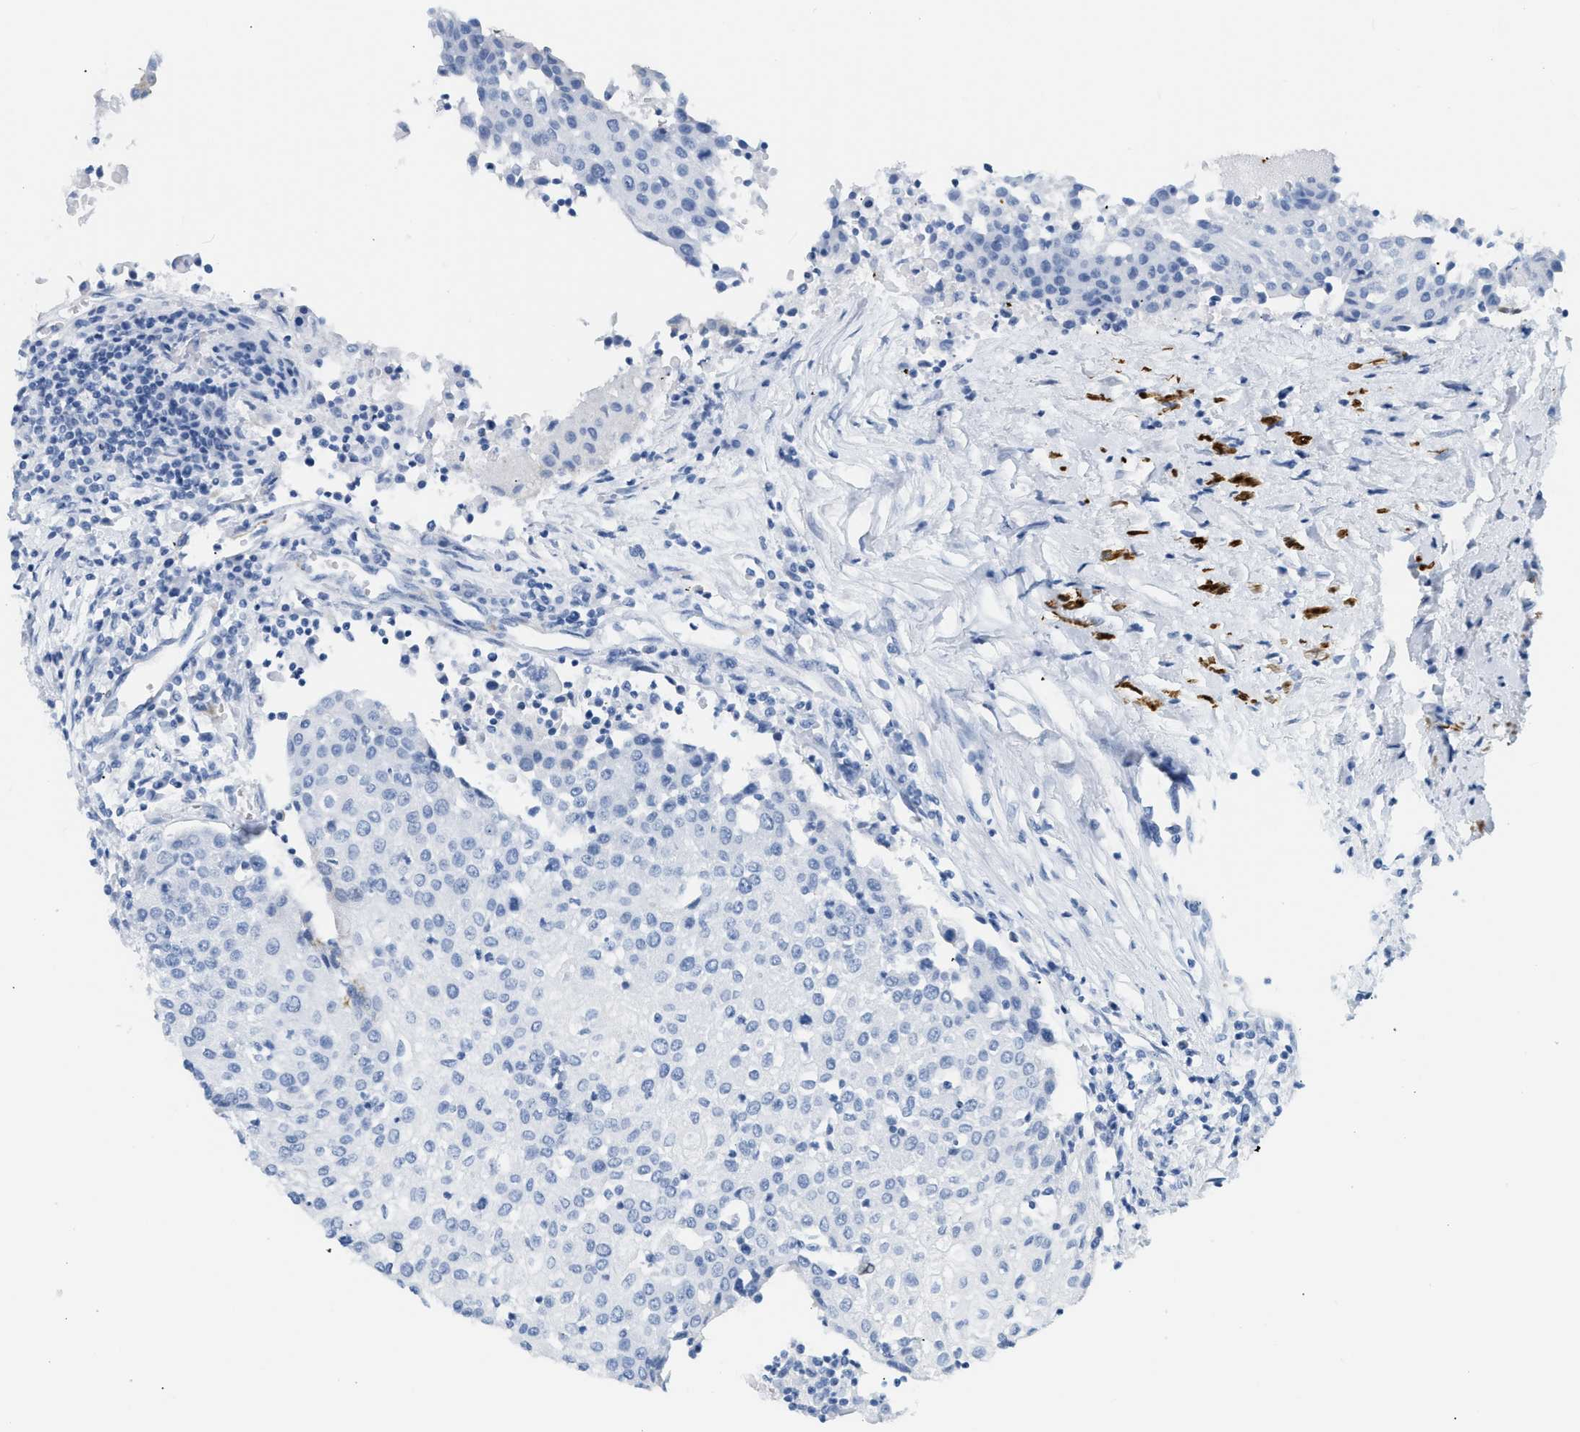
{"staining": {"intensity": "negative", "quantity": "none", "location": "none"}, "tissue": "urothelial cancer", "cell_type": "Tumor cells", "image_type": "cancer", "snomed": [{"axis": "morphology", "description": "Urothelial carcinoma, High grade"}, {"axis": "topography", "description": "Urinary bladder"}], "caption": "Human urothelial carcinoma (high-grade) stained for a protein using immunohistochemistry (IHC) displays no expression in tumor cells.", "gene": "DES", "patient": {"sex": "female", "age": 85}}